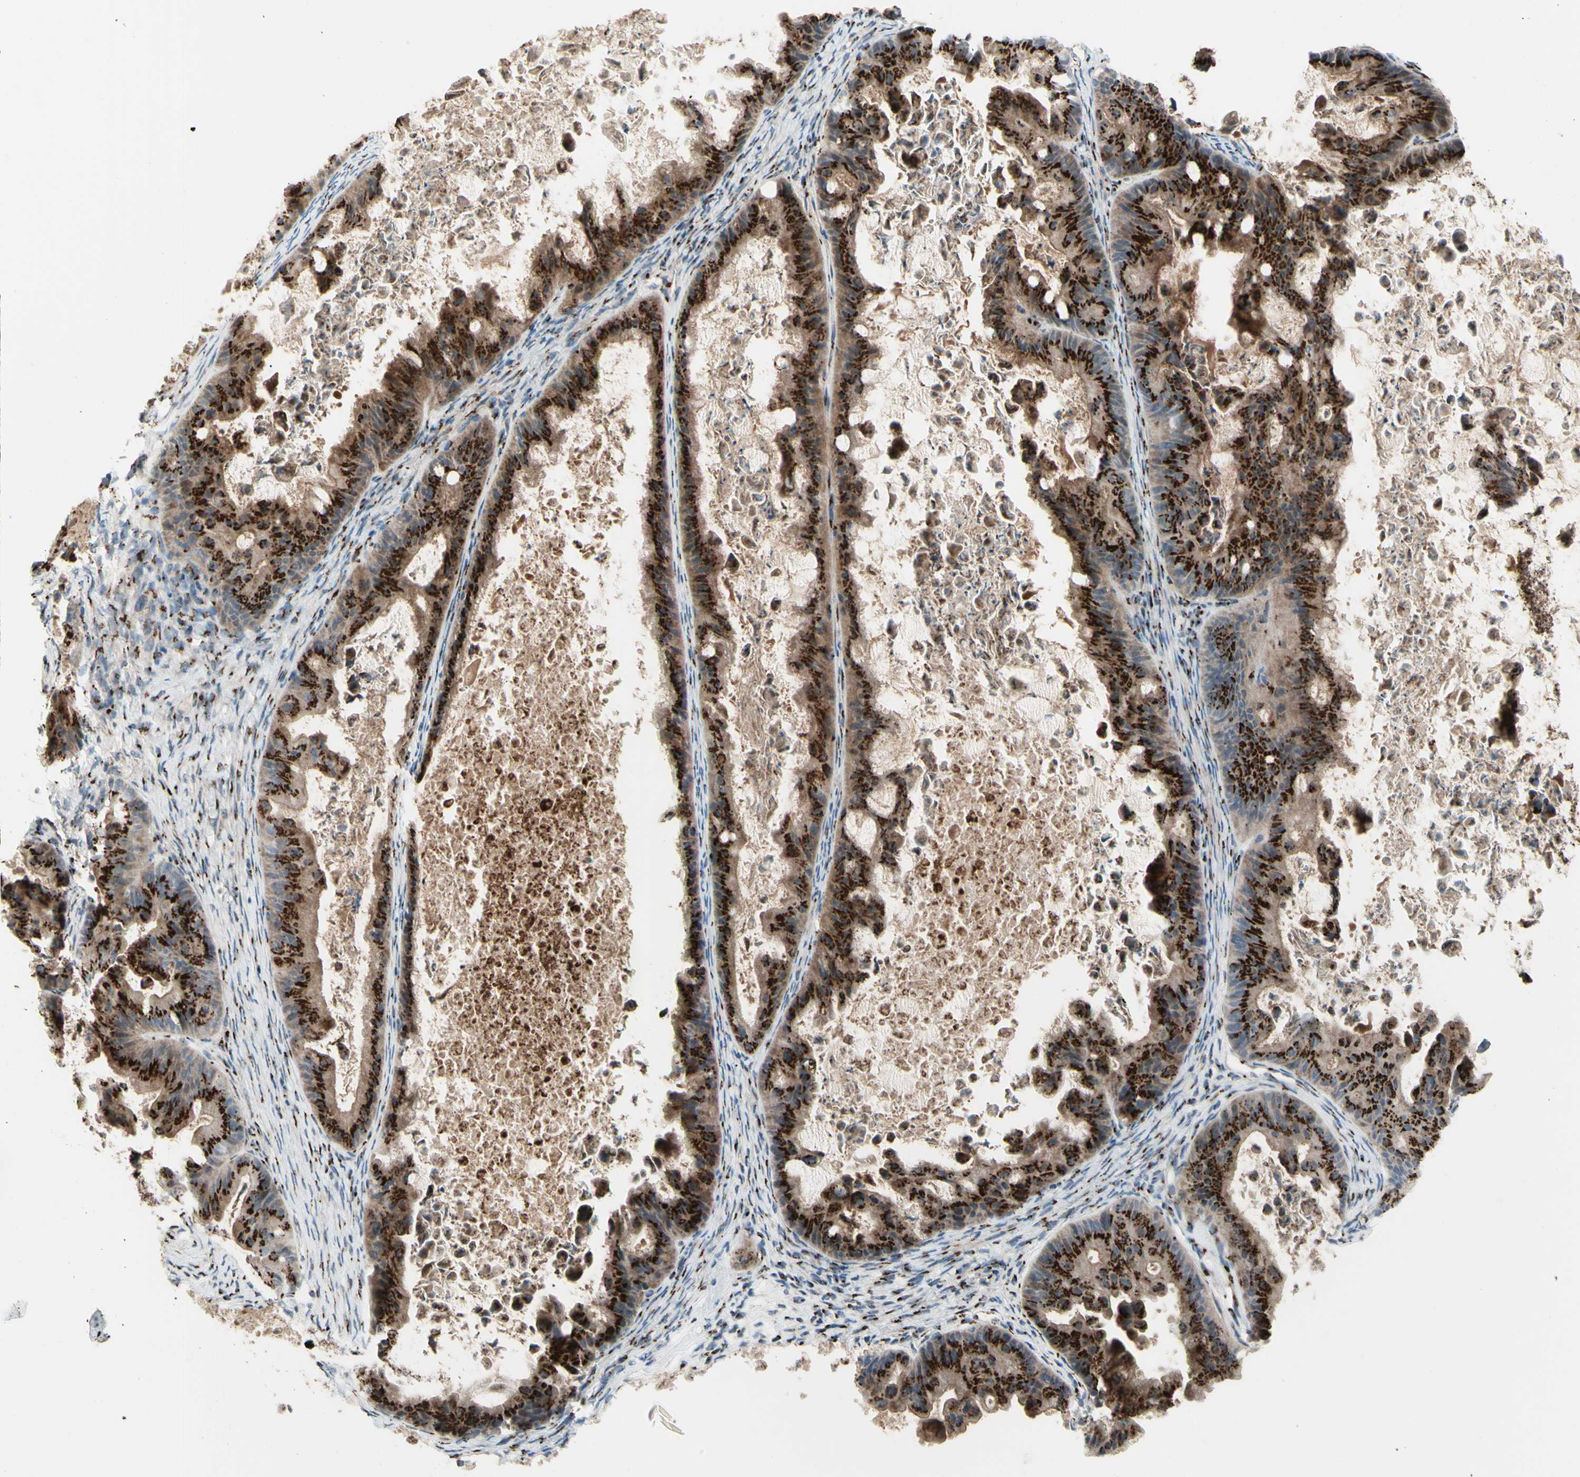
{"staining": {"intensity": "strong", "quantity": ">75%", "location": "cytoplasmic/membranous"}, "tissue": "ovarian cancer", "cell_type": "Tumor cells", "image_type": "cancer", "snomed": [{"axis": "morphology", "description": "Cystadenocarcinoma, mucinous, NOS"}, {"axis": "topography", "description": "Ovary"}], "caption": "The immunohistochemical stain labels strong cytoplasmic/membranous positivity in tumor cells of ovarian cancer tissue.", "gene": "BPNT2", "patient": {"sex": "female", "age": 37}}